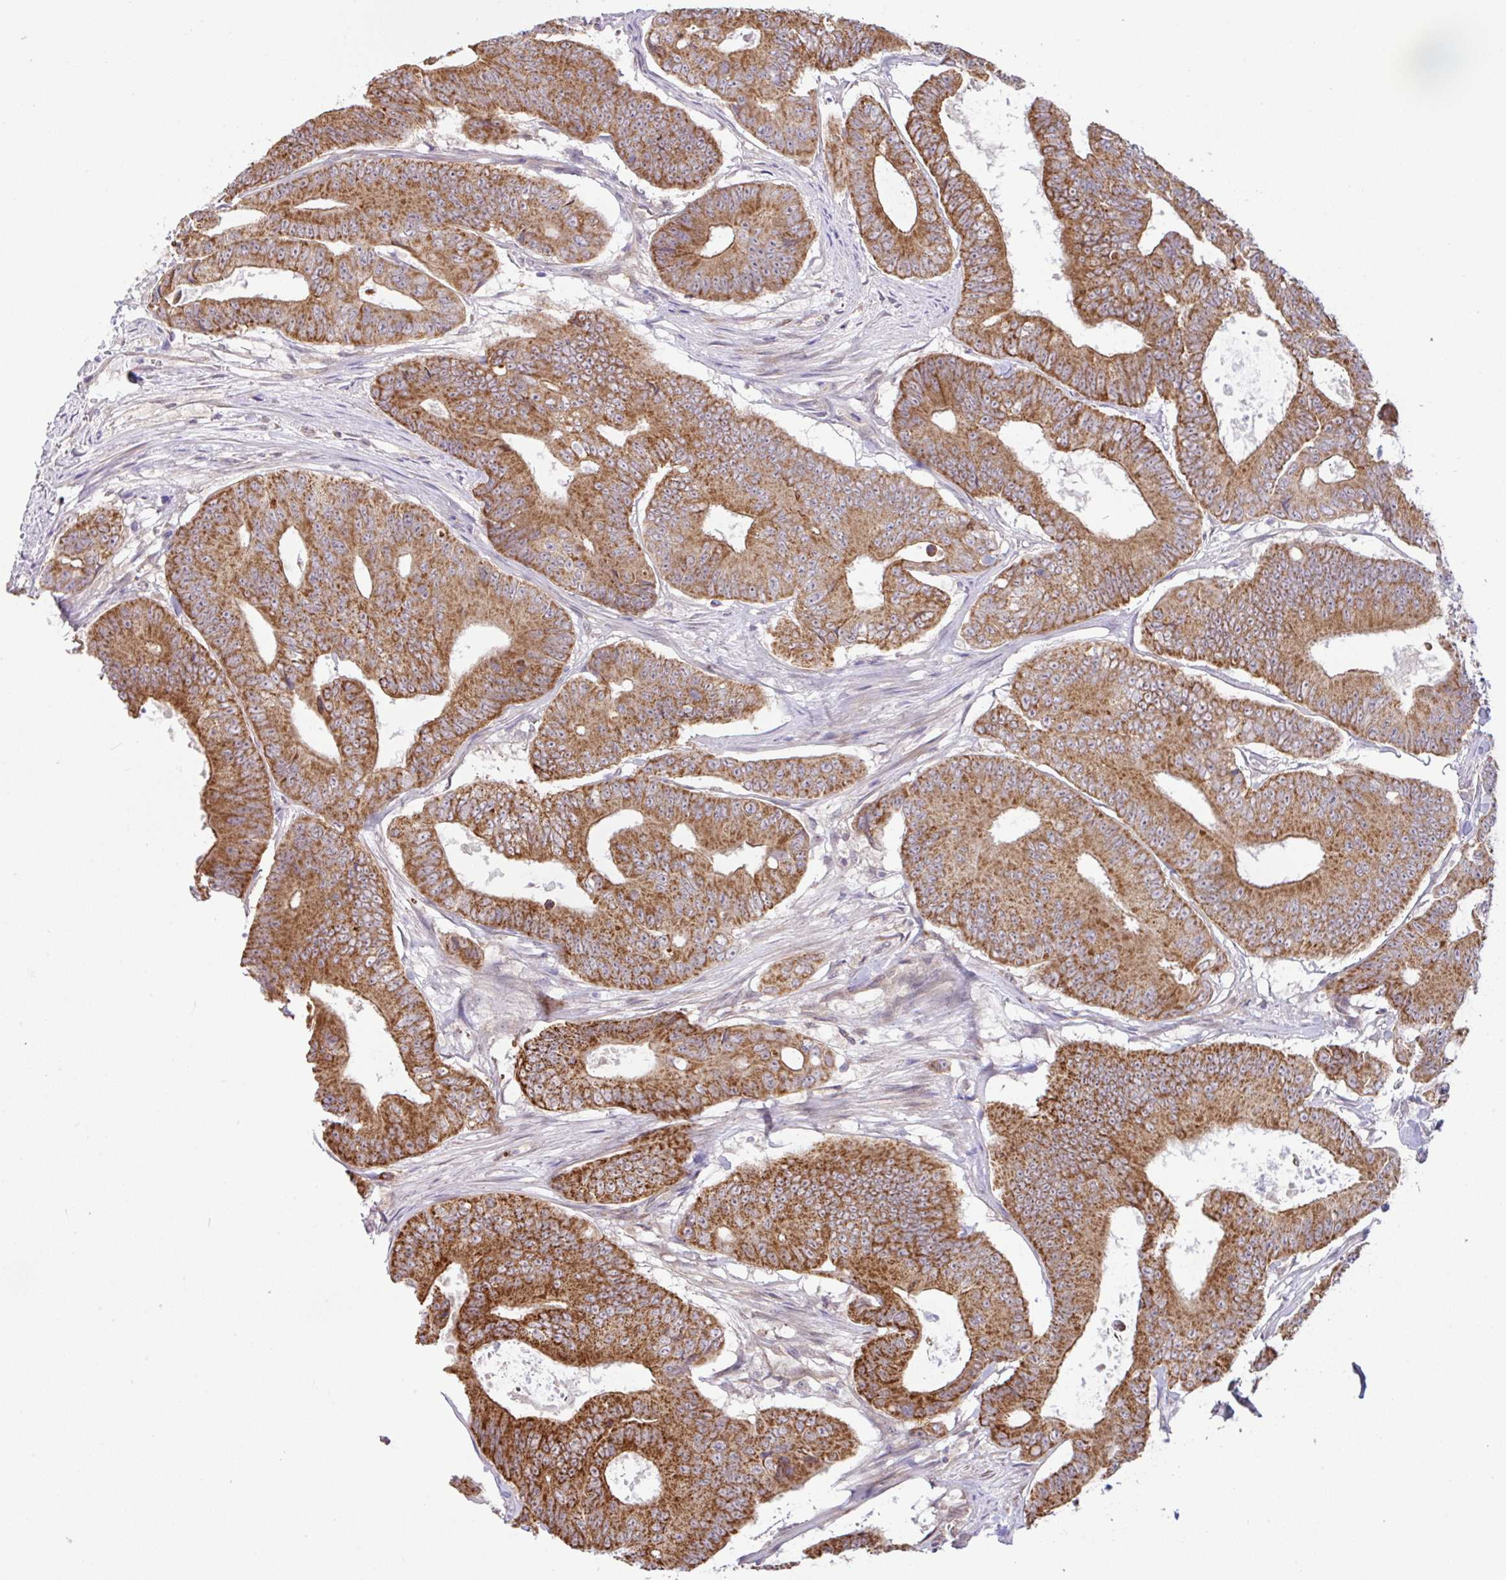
{"staining": {"intensity": "strong", "quantity": ">75%", "location": "cytoplasmic/membranous"}, "tissue": "colorectal cancer", "cell_type": "Tumor cells", "image_type": "cancer", "snomed": [{"axis": "morphology", "description": "Adenocarcinoma, NOS"}, {"axis": "topography", "description": "Colon"}], "caption": "High-power microscopy captured an immunohistochemistry (IHC) photomicrograph of colorectal adenocarcinoma, revealing strong cytoplasmic/membranous staining in approximately >75% of tumor cells. The staining was performed using DAB (3,3'-diaminobenzidine) to visualize the protein expression in brown, while the nuclei were stained in blue with hematoxylin (Magnification: 20x).", "gene": "DLEU7", "patient": {"sex": "female", "age": 48}}